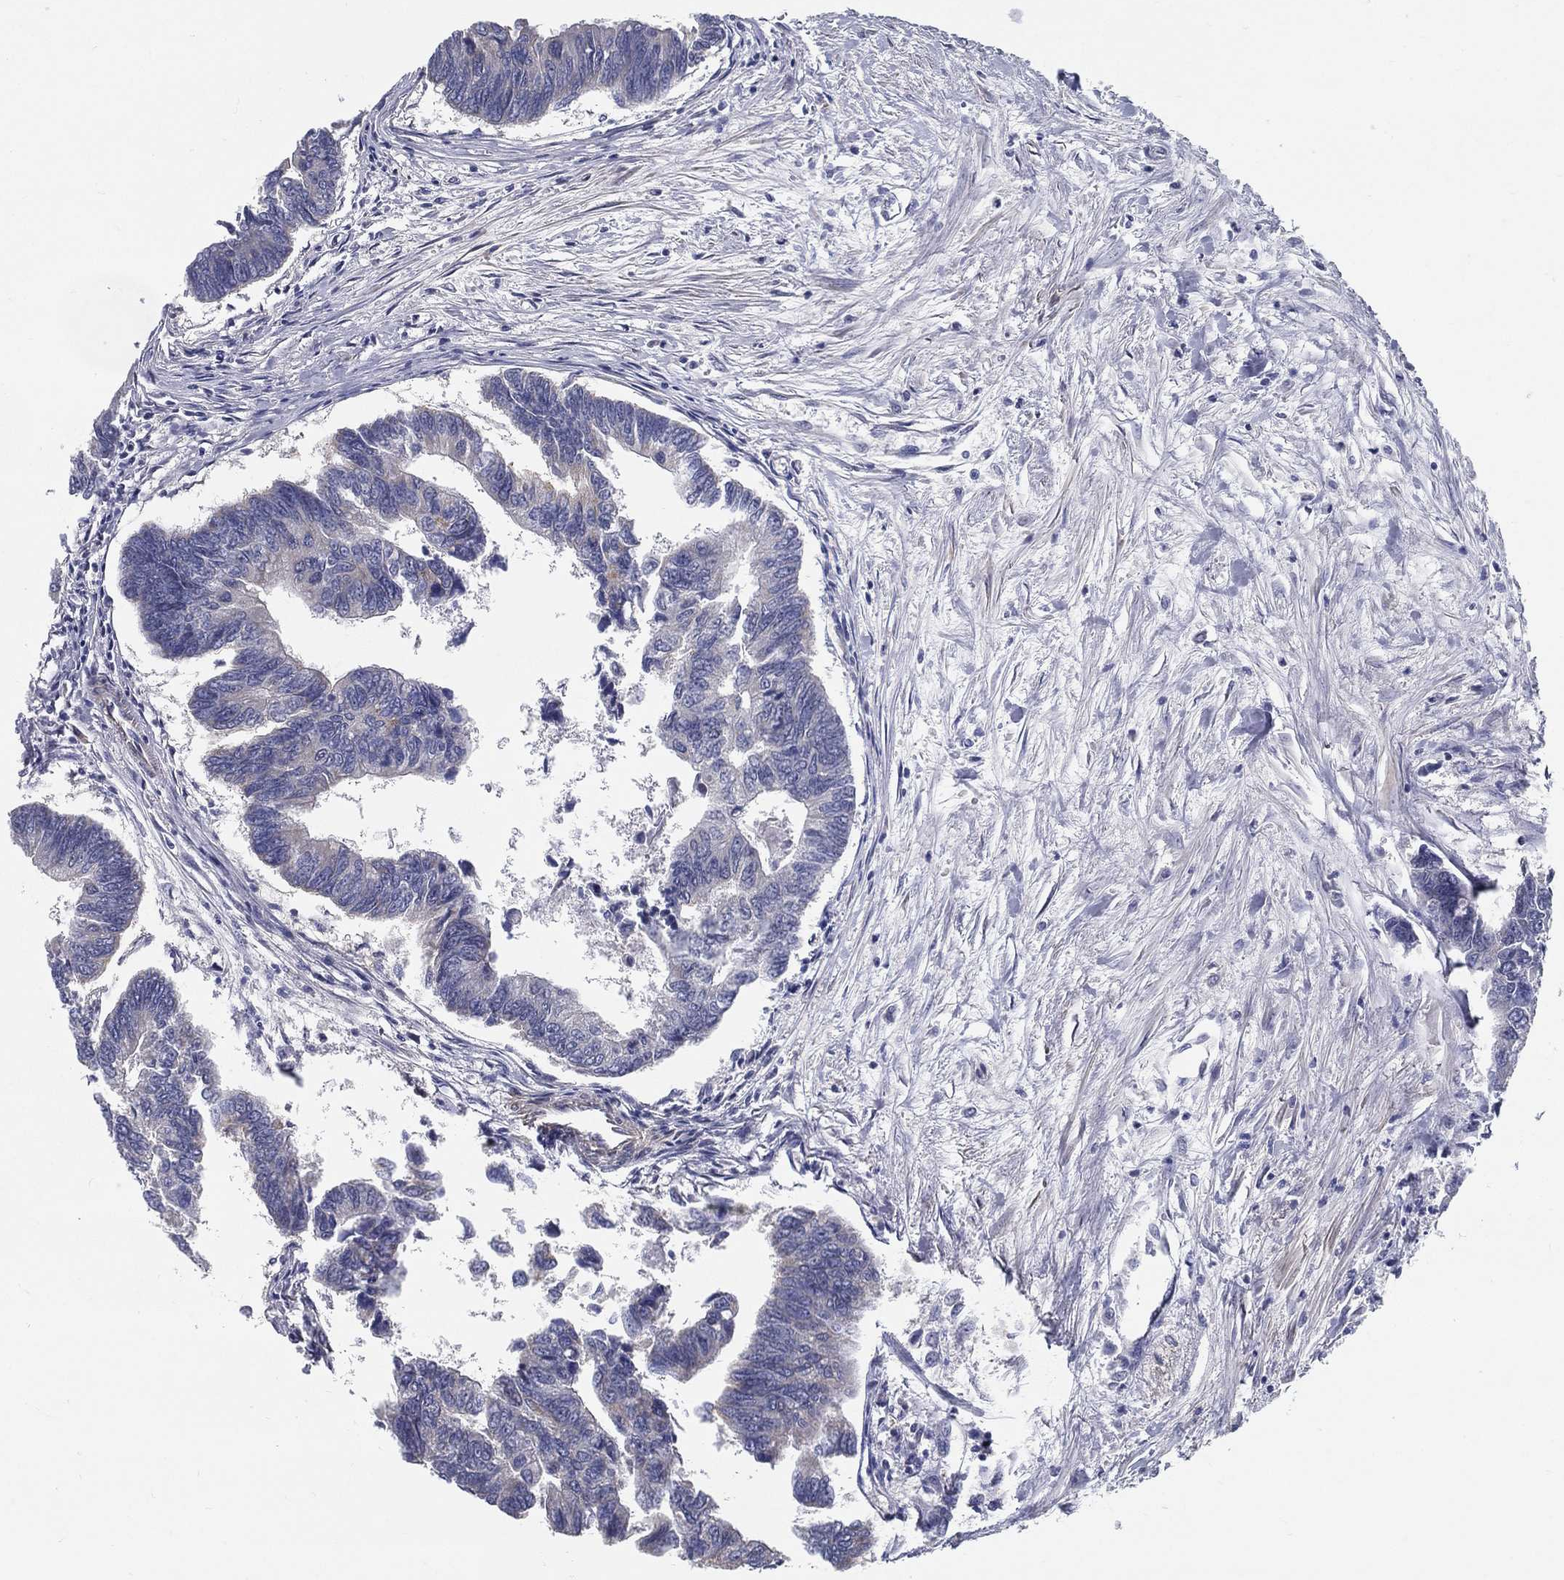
{"staining": {"intensity": "negative", "quantity": "none", "location": "none"}, "tissue": "colorectal cancer", "cell_type": "Tumor cells", "image_type": "cancer", "snomed": [{"axis": "morphology", "description": "Adenocarcinoma, NOS"}, {"axis": "topography", "description": "Colon"}], "caption": "Protein analysis of colorectal cancer (adenocarcinoma) displays no significant staining in tumor cells.", "gene": "PCSK1", "patient": {"sex": "female", "age": 65}}